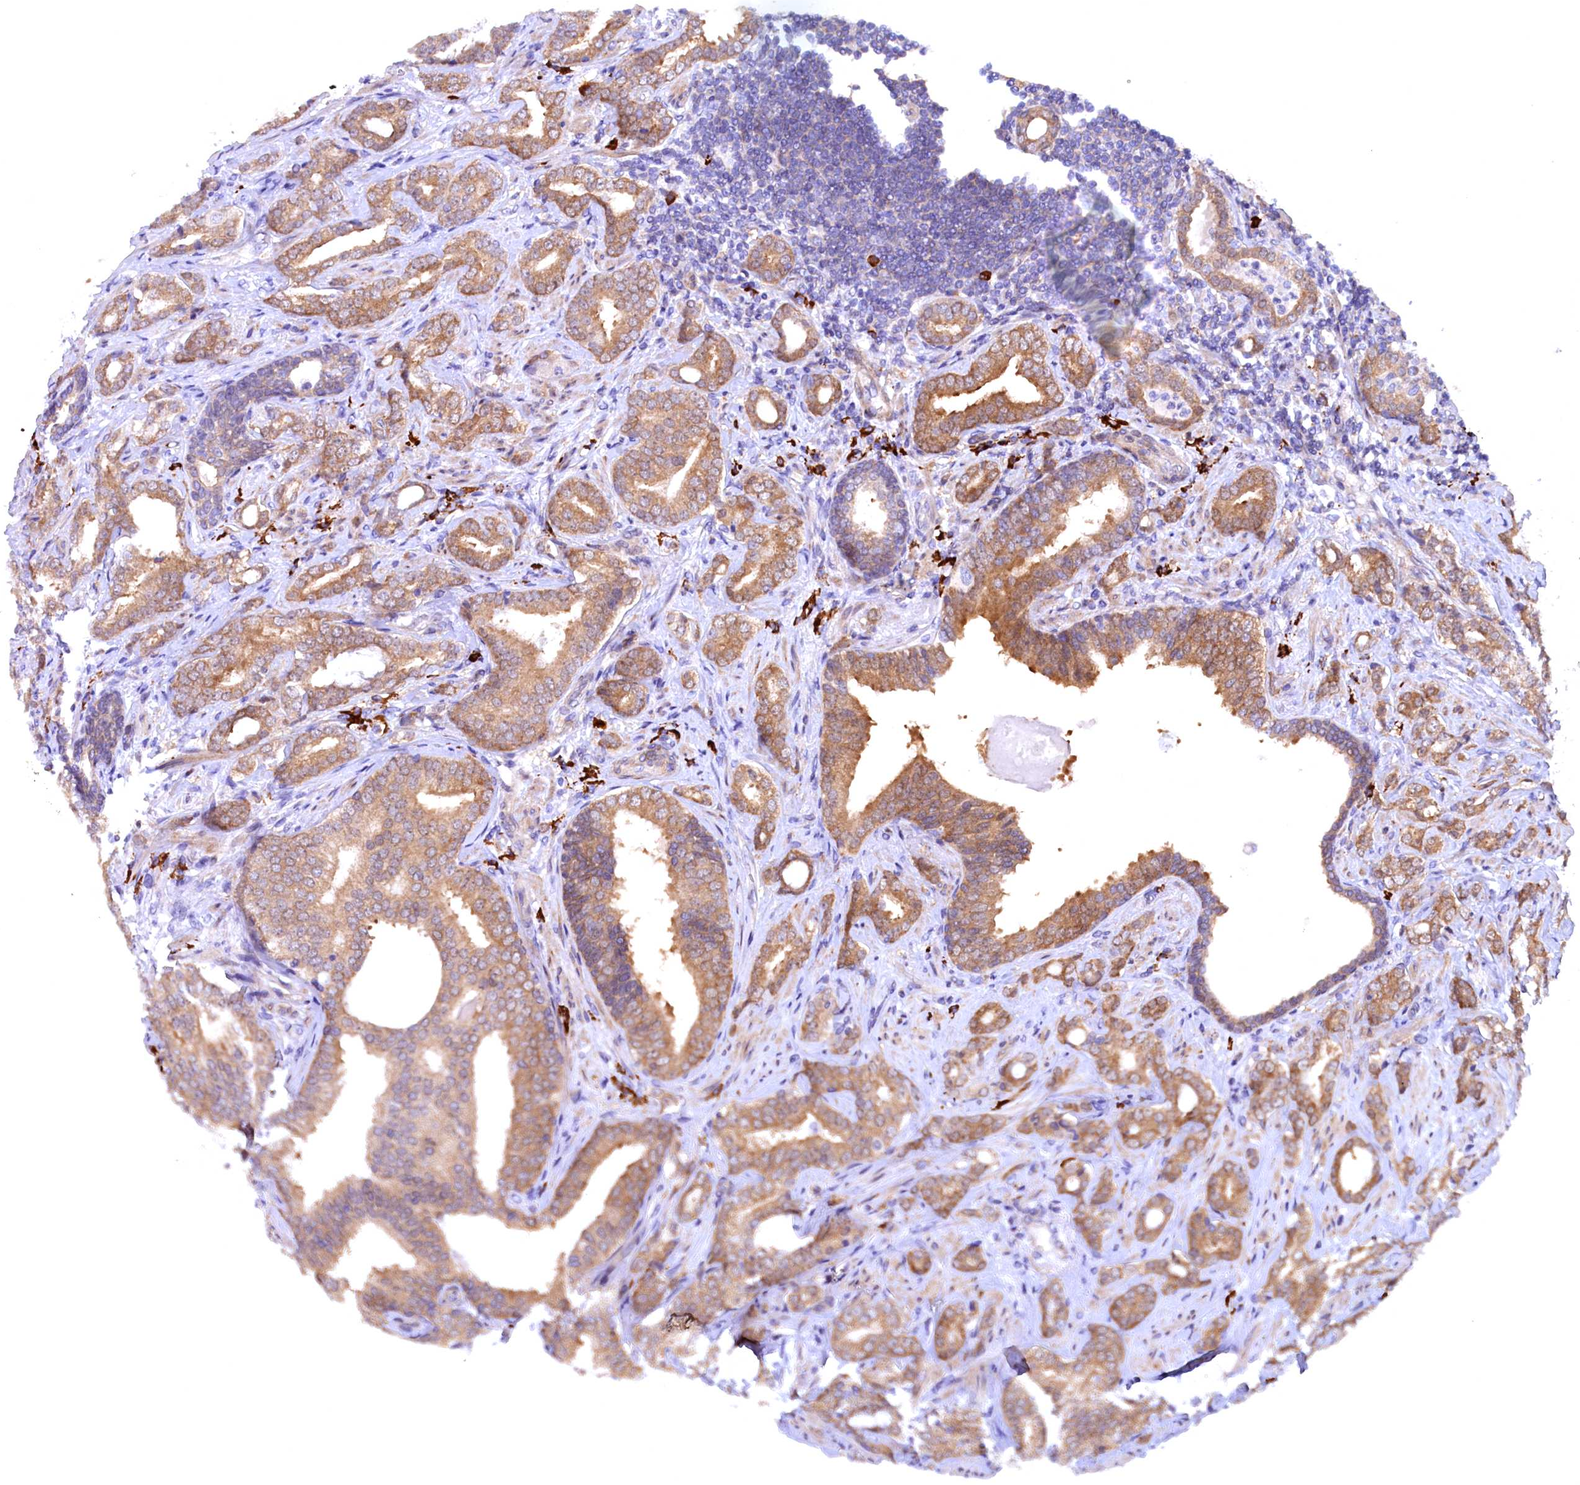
{"staining": {"intensity": "moderate", "quantity": ">75%", "location": "cytoplasmic/membranous"}, "tissue": "prostate cancer", "cell_type": "Tumor cells", "image_type": "cancer", "snomed": [{"axis": "morphology", "description": "Adenocarcinoma, High grade"}, {"axis": "topography", "description": "Prostate"}], "caption": "IHC histopathology image of neoplastic tissue: human prostate cancer (high-grade adenocarcinoma) stained using immunohistochemistry (IHC) reveals medium levels of moderate protein expression localized specifically in the cytoplasmic/membranous of tumor cells, appearing as a cytoplasmic/membranous brown color.", "gene": "JPT2", "patient": {"sex": "male", "age": 63}}